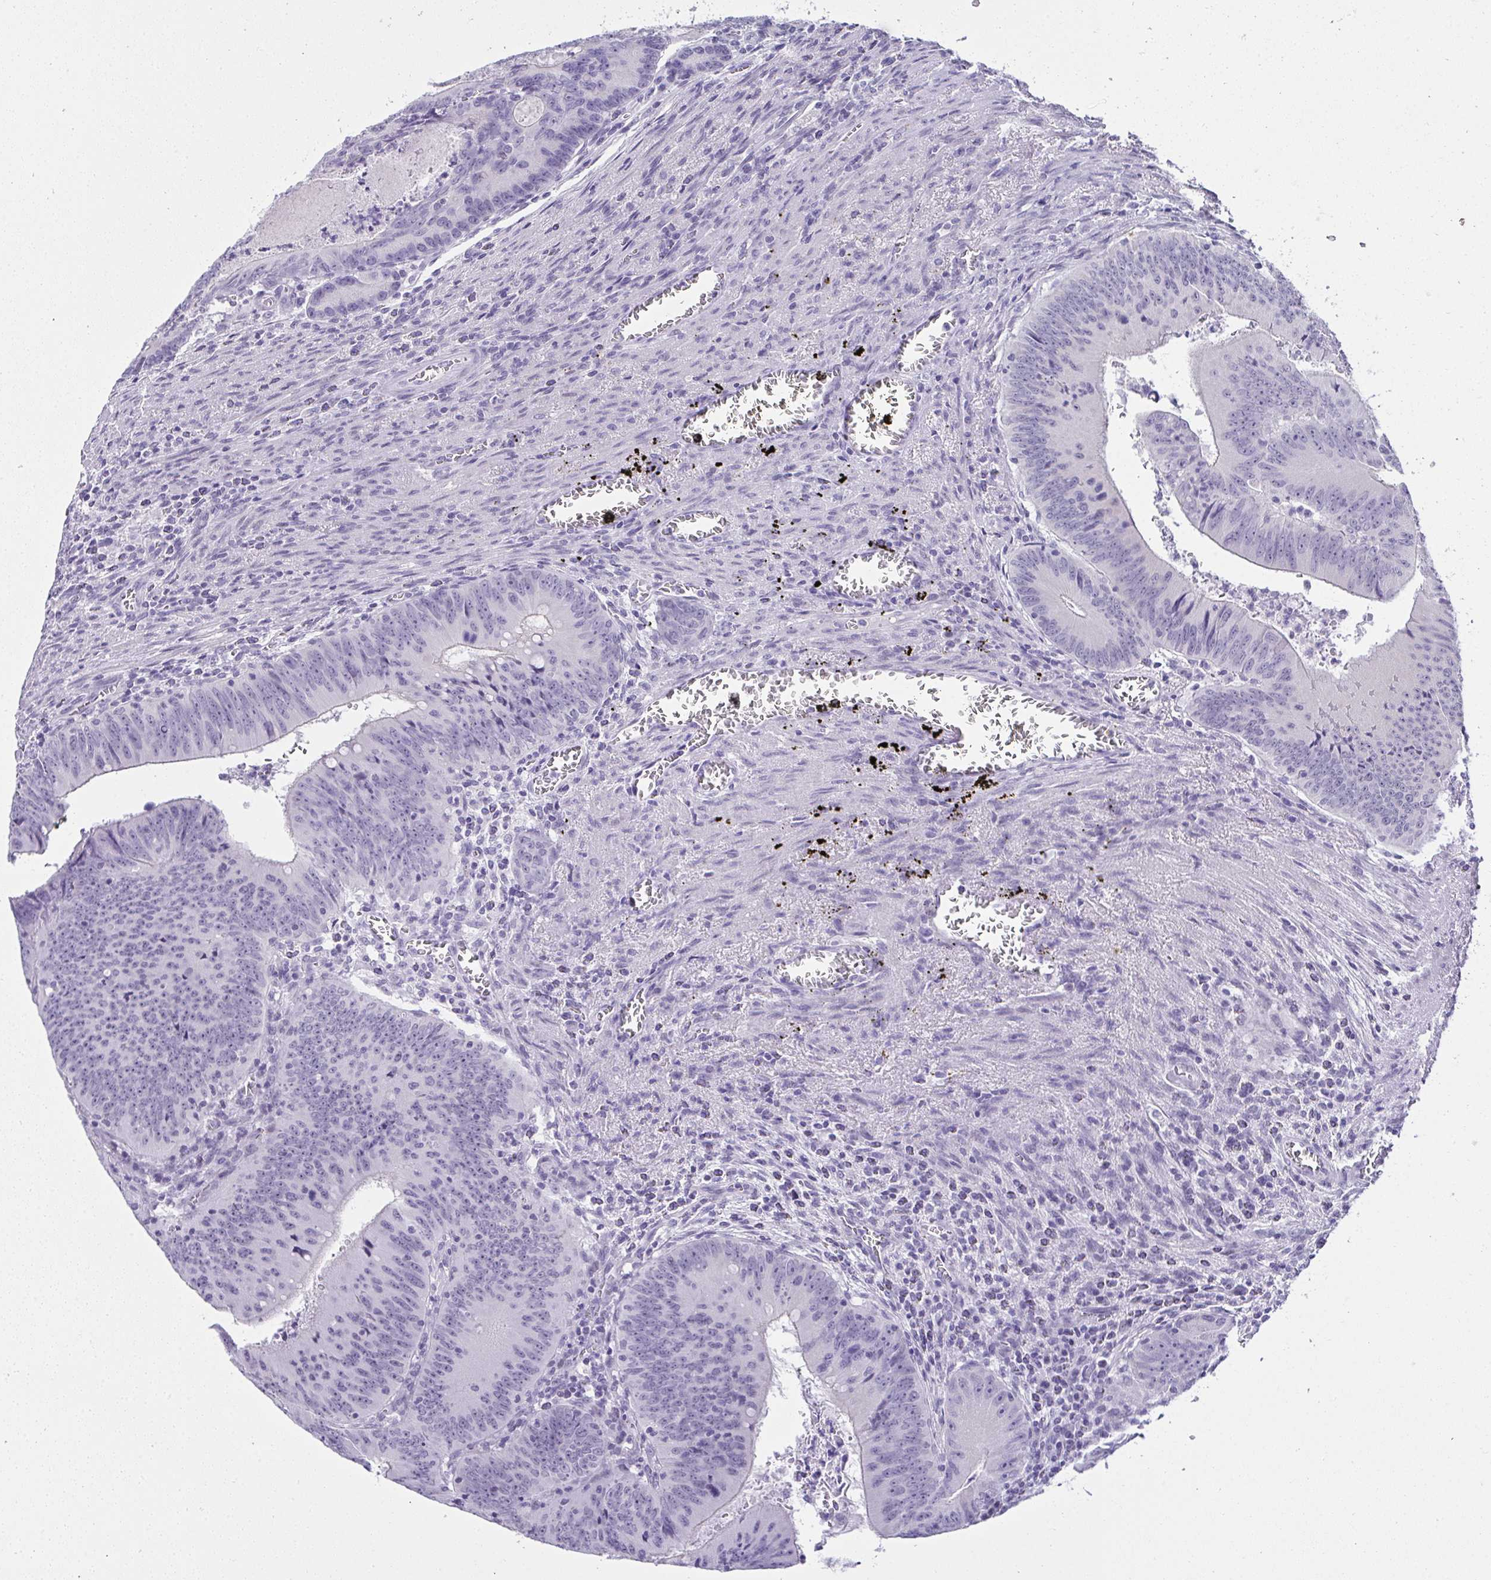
{"staining": {"intensity": "negative", "quantity": "none", "location": "none"}, "tissue": "colorectal cancer", "cell_type": "Tumor cells", "image_type": "cancer", "snomed": [{"axis": "morphology", "description": "Adenocarcinoma, NOS"}, {"axis": "topography", "description": "Rectum"}], "caption": "Tumor cells show no significant expression in adenocarcinoma (colorectal).", "gene": "RNF183", "patient": {"sex": "female", "age": 72}}